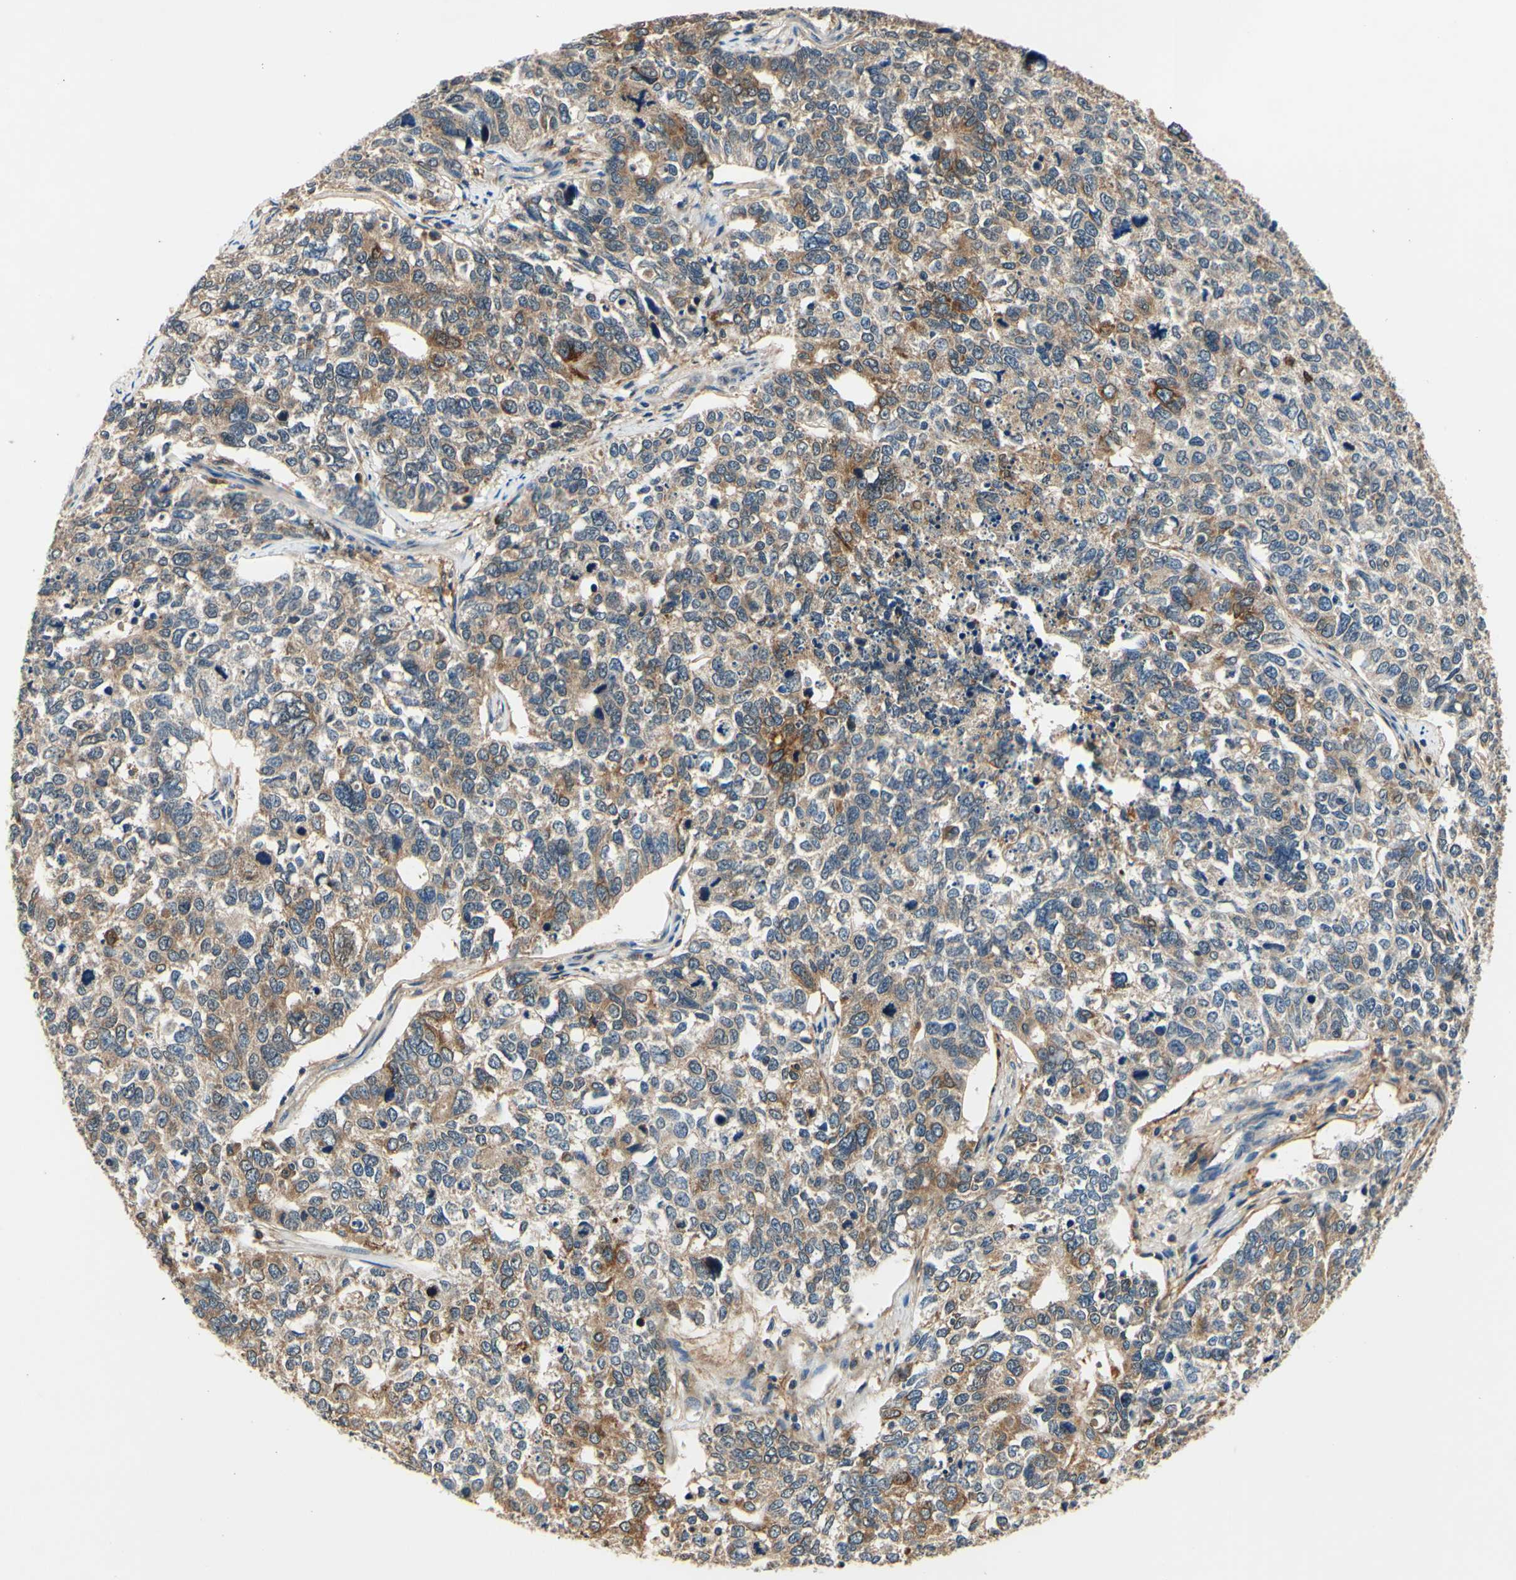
{"staining": {"intensity": "moderate", "quantity": "<25%", "location": "cytoplasmic/membranous"}, "tissue": "cervical cancer", "cell_type": "Tumor cells", "image_type": "cancer", "snomed": [{"axis": "morphology", "description": "Squamous cell carcinoma, NOS"}, {"axis": "topography", "description": "Cervix"}], "caption": "The micrograph displays immunohistochemical staining of cervical squamous cell carcinoma. There is moderate cytoplasmic/membranous expression is seen in approximately <25% of tumor cells. The staining is performed using DAB brown chromogen to label protein expression. The nuclei are counter-stained blue using hematoxylin.", "gene": "PLA2G4A", "patient": {"sex": "female", "age": 63}}